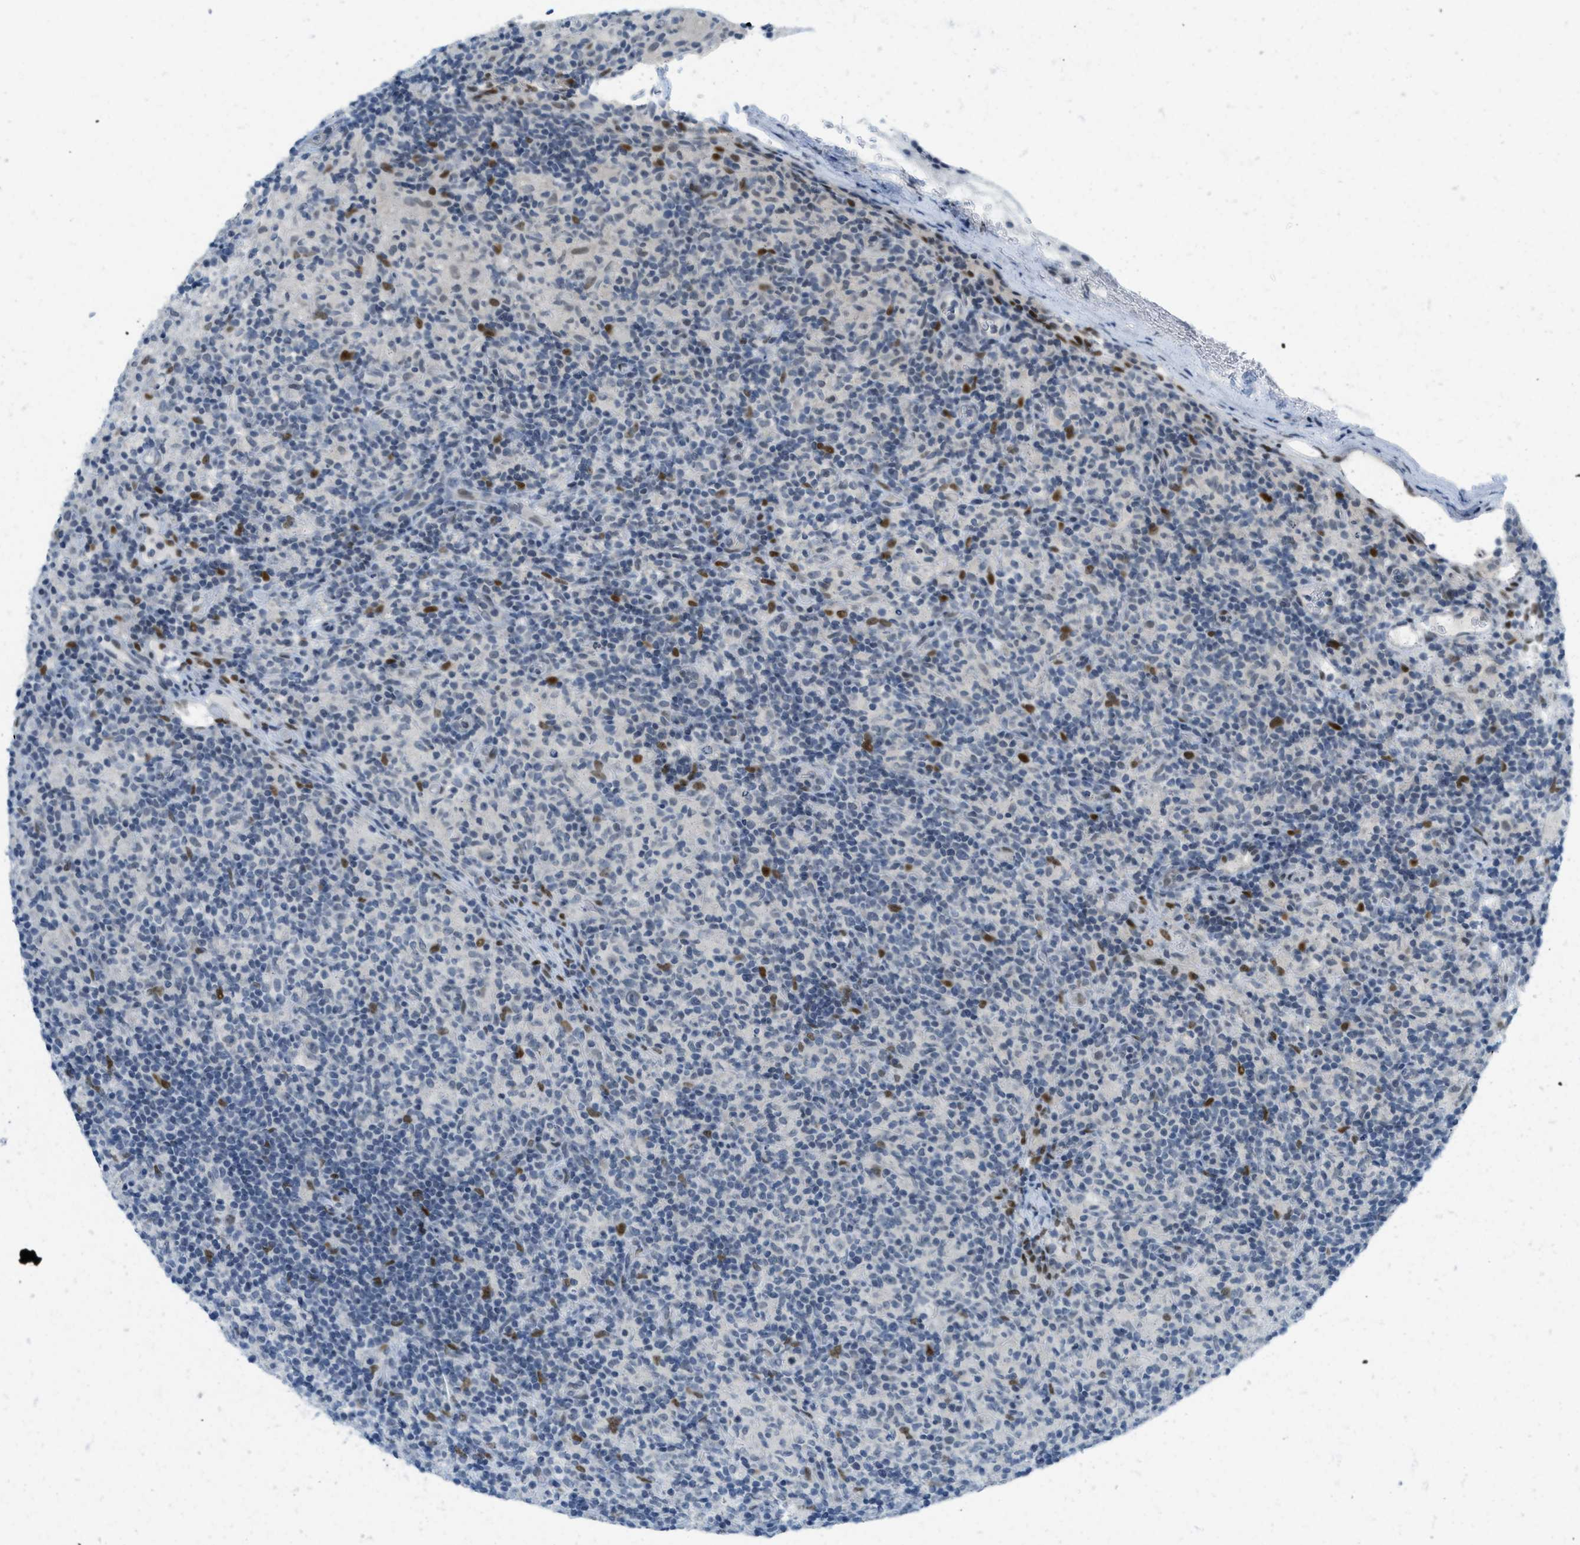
{"staining": {"intensity": "moderate", "quantity": "<25%", "location": "nuclear"}, "tissue": "lymphoma", "cell_type": "Tumor cells", "image_type": "cancer", "snomed": [{"axis": "morphology", "description": "Hodgkin's disease, NOS"}, {"axis": "topography", "description": "Lymph node"}], "caption": "IHC histopathology image of neoplastic tissue: Hodgkin's disease stained using IHC displays low levels of moderate protein expression localized specifically in the nuclear of tumor cells, appearing as a nuclear brown color.", "gene": "PBX1", "patient": {"sex": "male", "age": 70}}